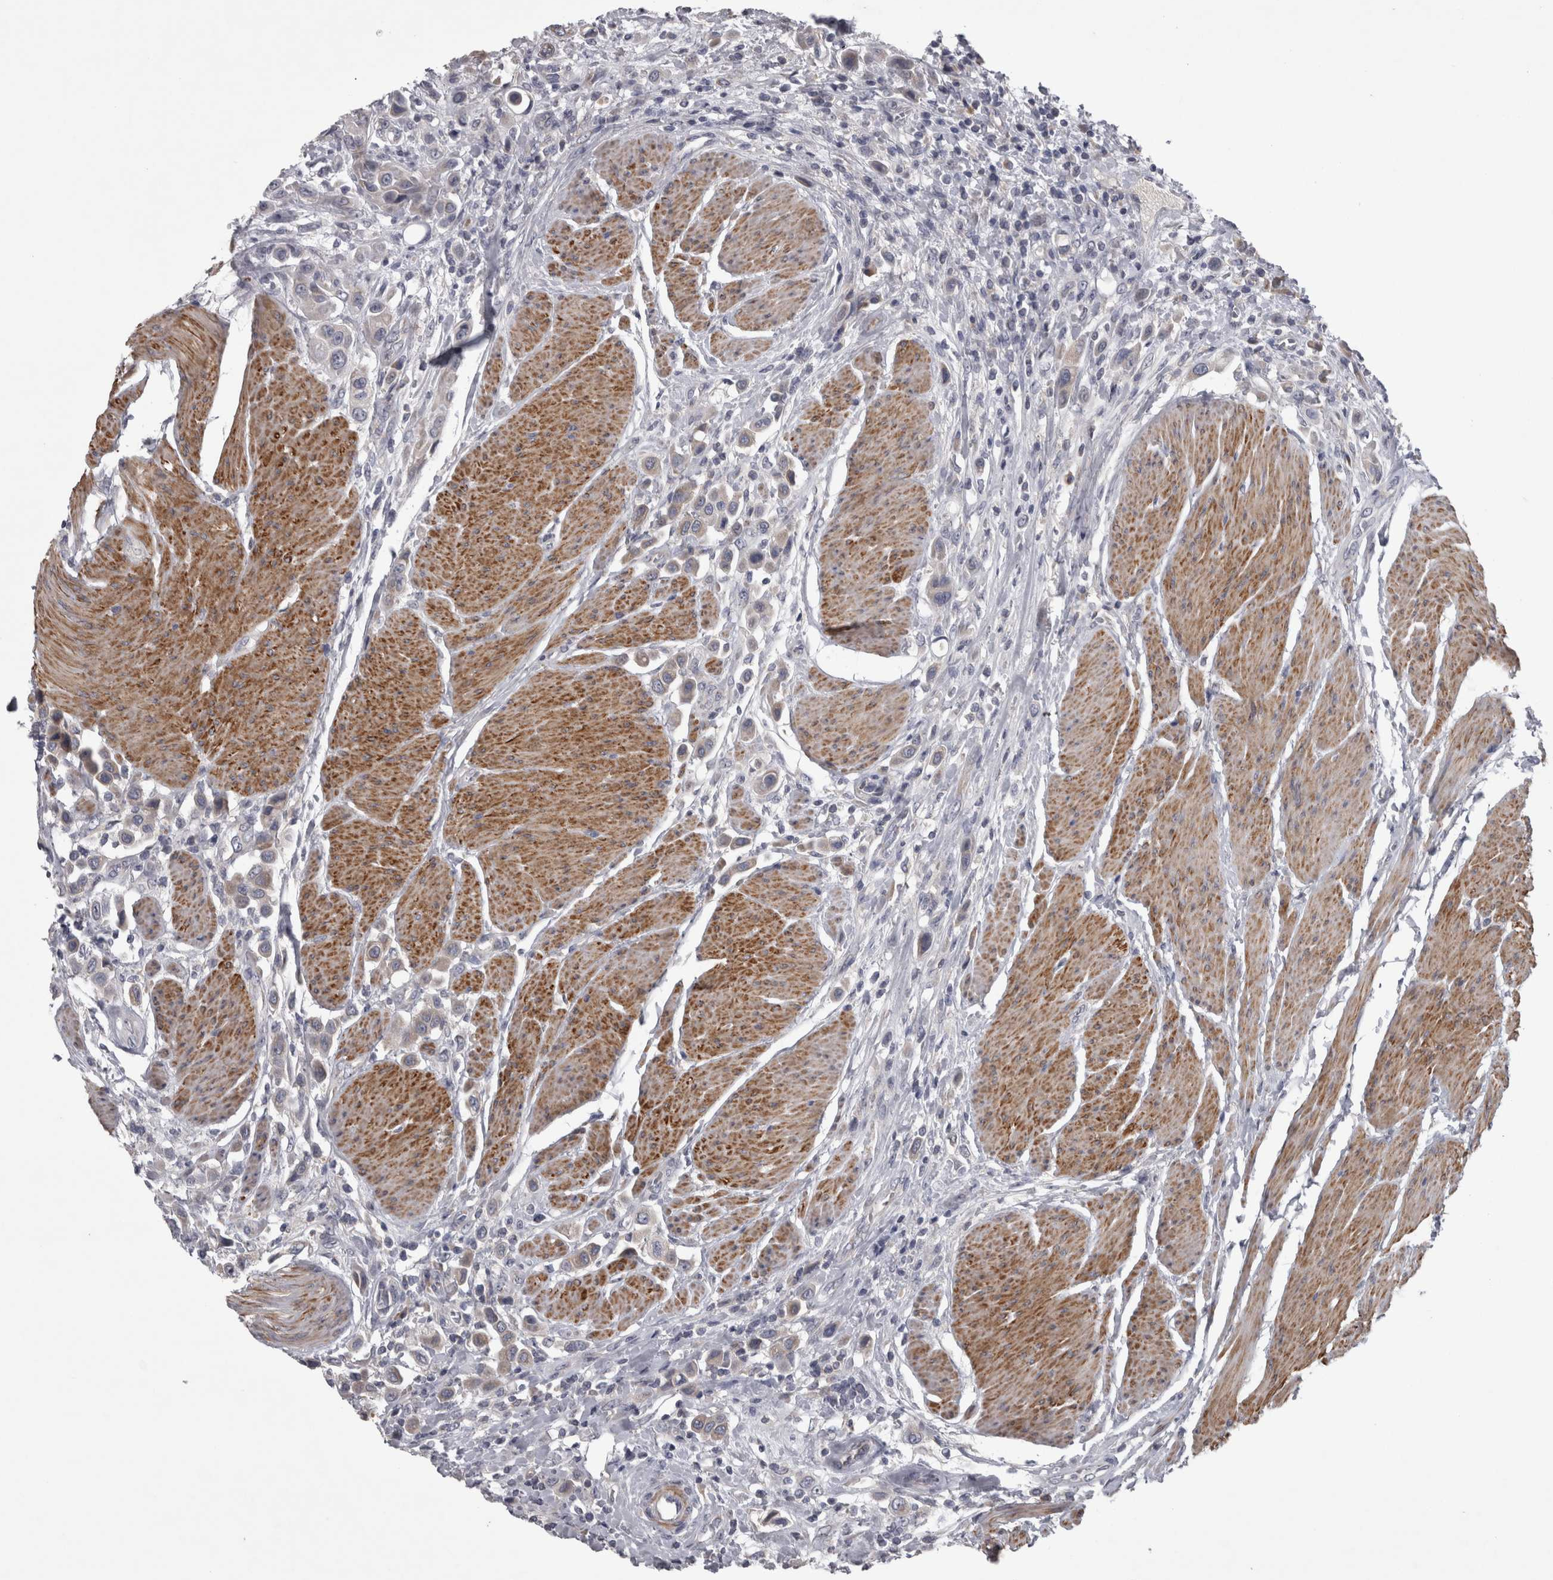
{"staining": {"intensity": "weak", "quantity": "25%-75%", "location": "cytoplasmic/membranous"}, "tissue": "urothelial cancer", "cell_type": "Tumor cells", "image_type": "cancer", "snomed": [{"axis": "morphology", "description": "Urothelial carcinoma, High grade"}, {"axis": "topography", "description": "Urinary bladder"}], "caption": "This micrograph exhibits IHC staining of urothelial cancer, with low weak cytoplasmic/membranous expression in approximately 25%-75% of tumor cells.", "gene": "DBT", "patient": {"sex": "male", "age": 50}}